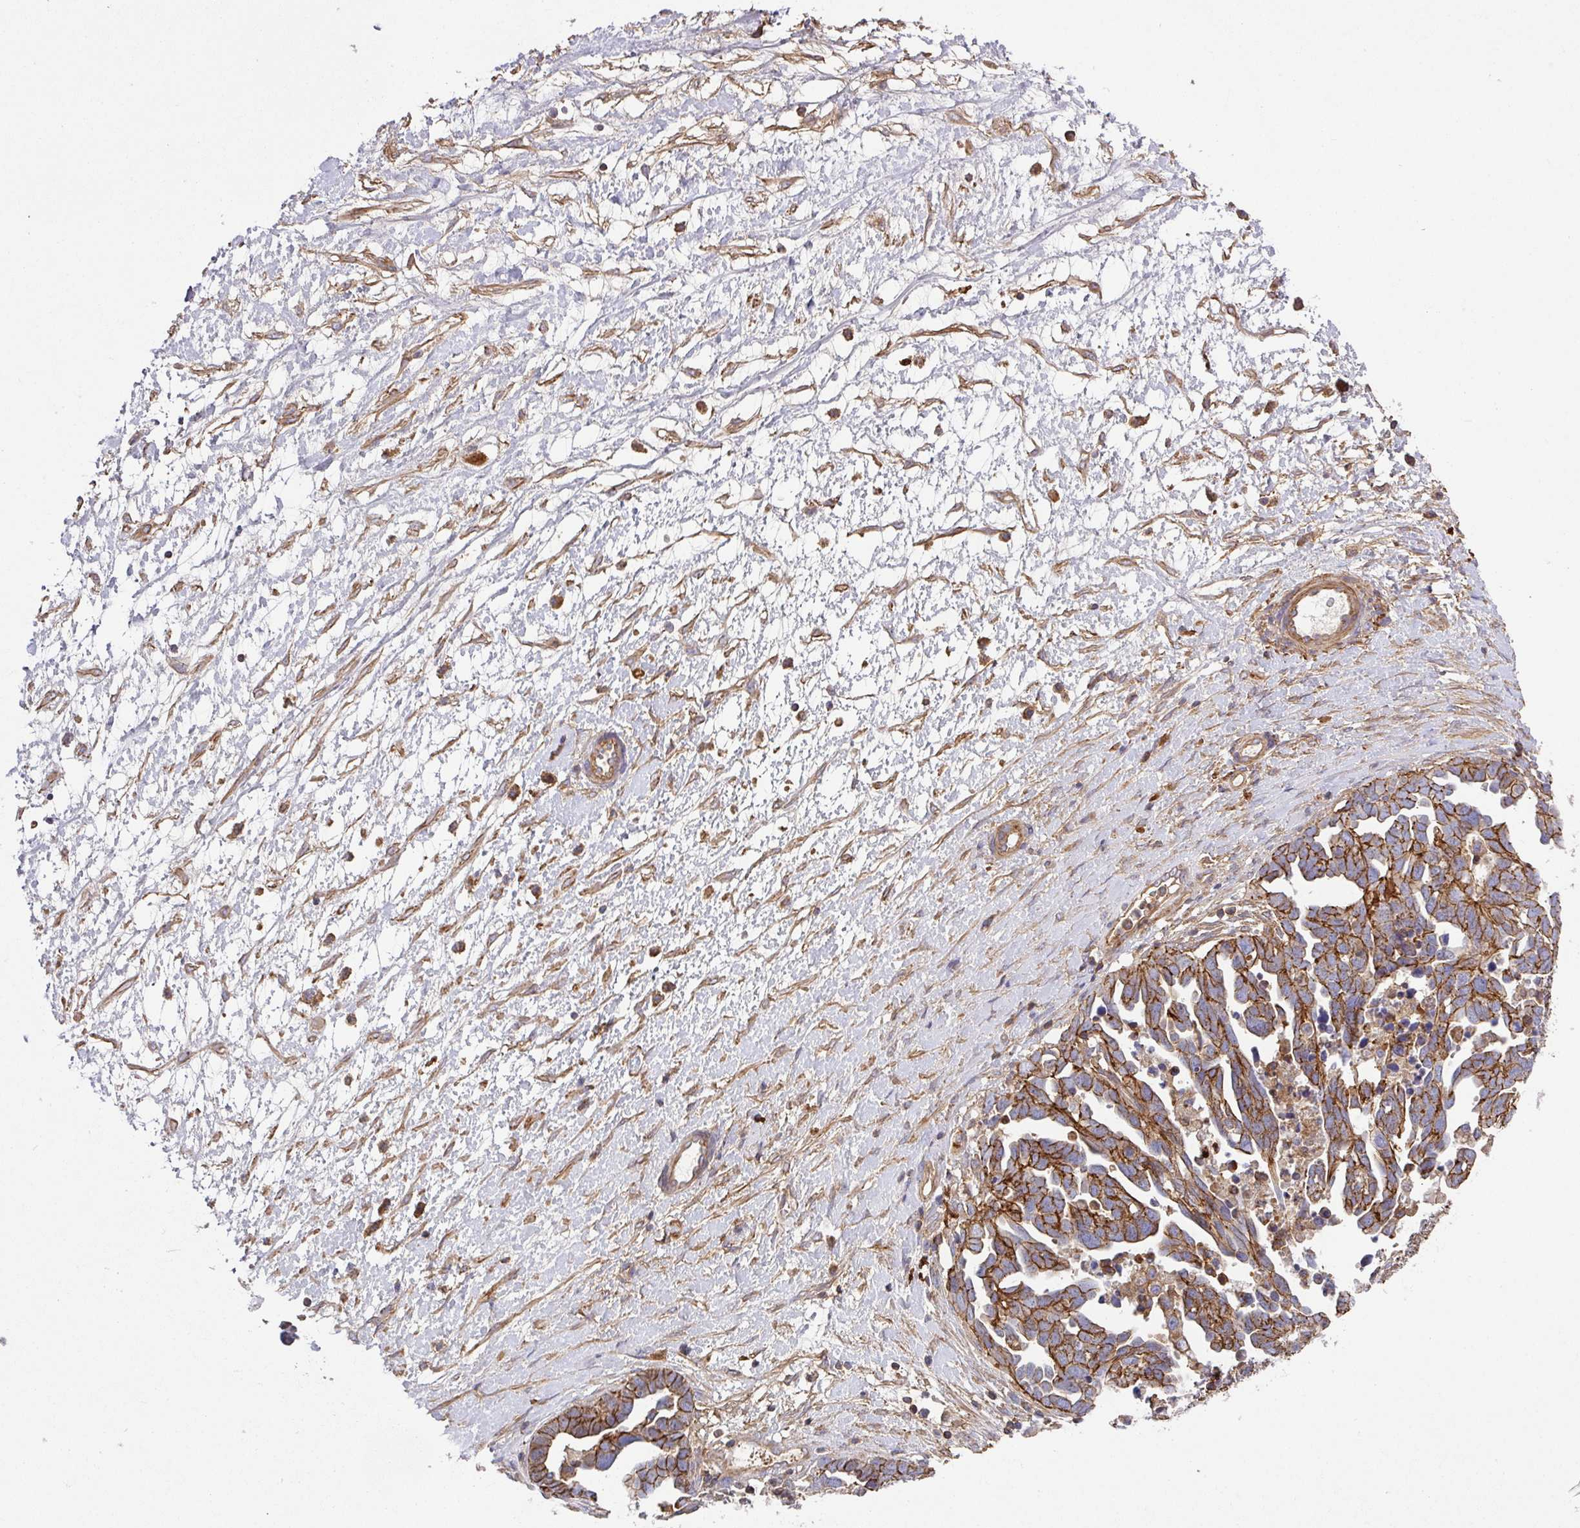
{"staining": {"intensity": "strong", "quantity": ">75%", "location": "cytoplasmic/membranous"}, "tissue": "ovarian cancer", "cell_type": "Tumor cells", "image_type": "cancer", "snomed": [{"axis": "morphology", "description": "Cystadenocarcinoma, serous, NOS"}, {"axis": "topography", "description": "Ovary"}], "caption": "Strong cytoplasmic/membranous staining is present in about >75% of tumor cells in serous cystadenocarcinoma (ovarian).", "gene": "RIC1", "patient": {"sex": "female", "age": 54}}